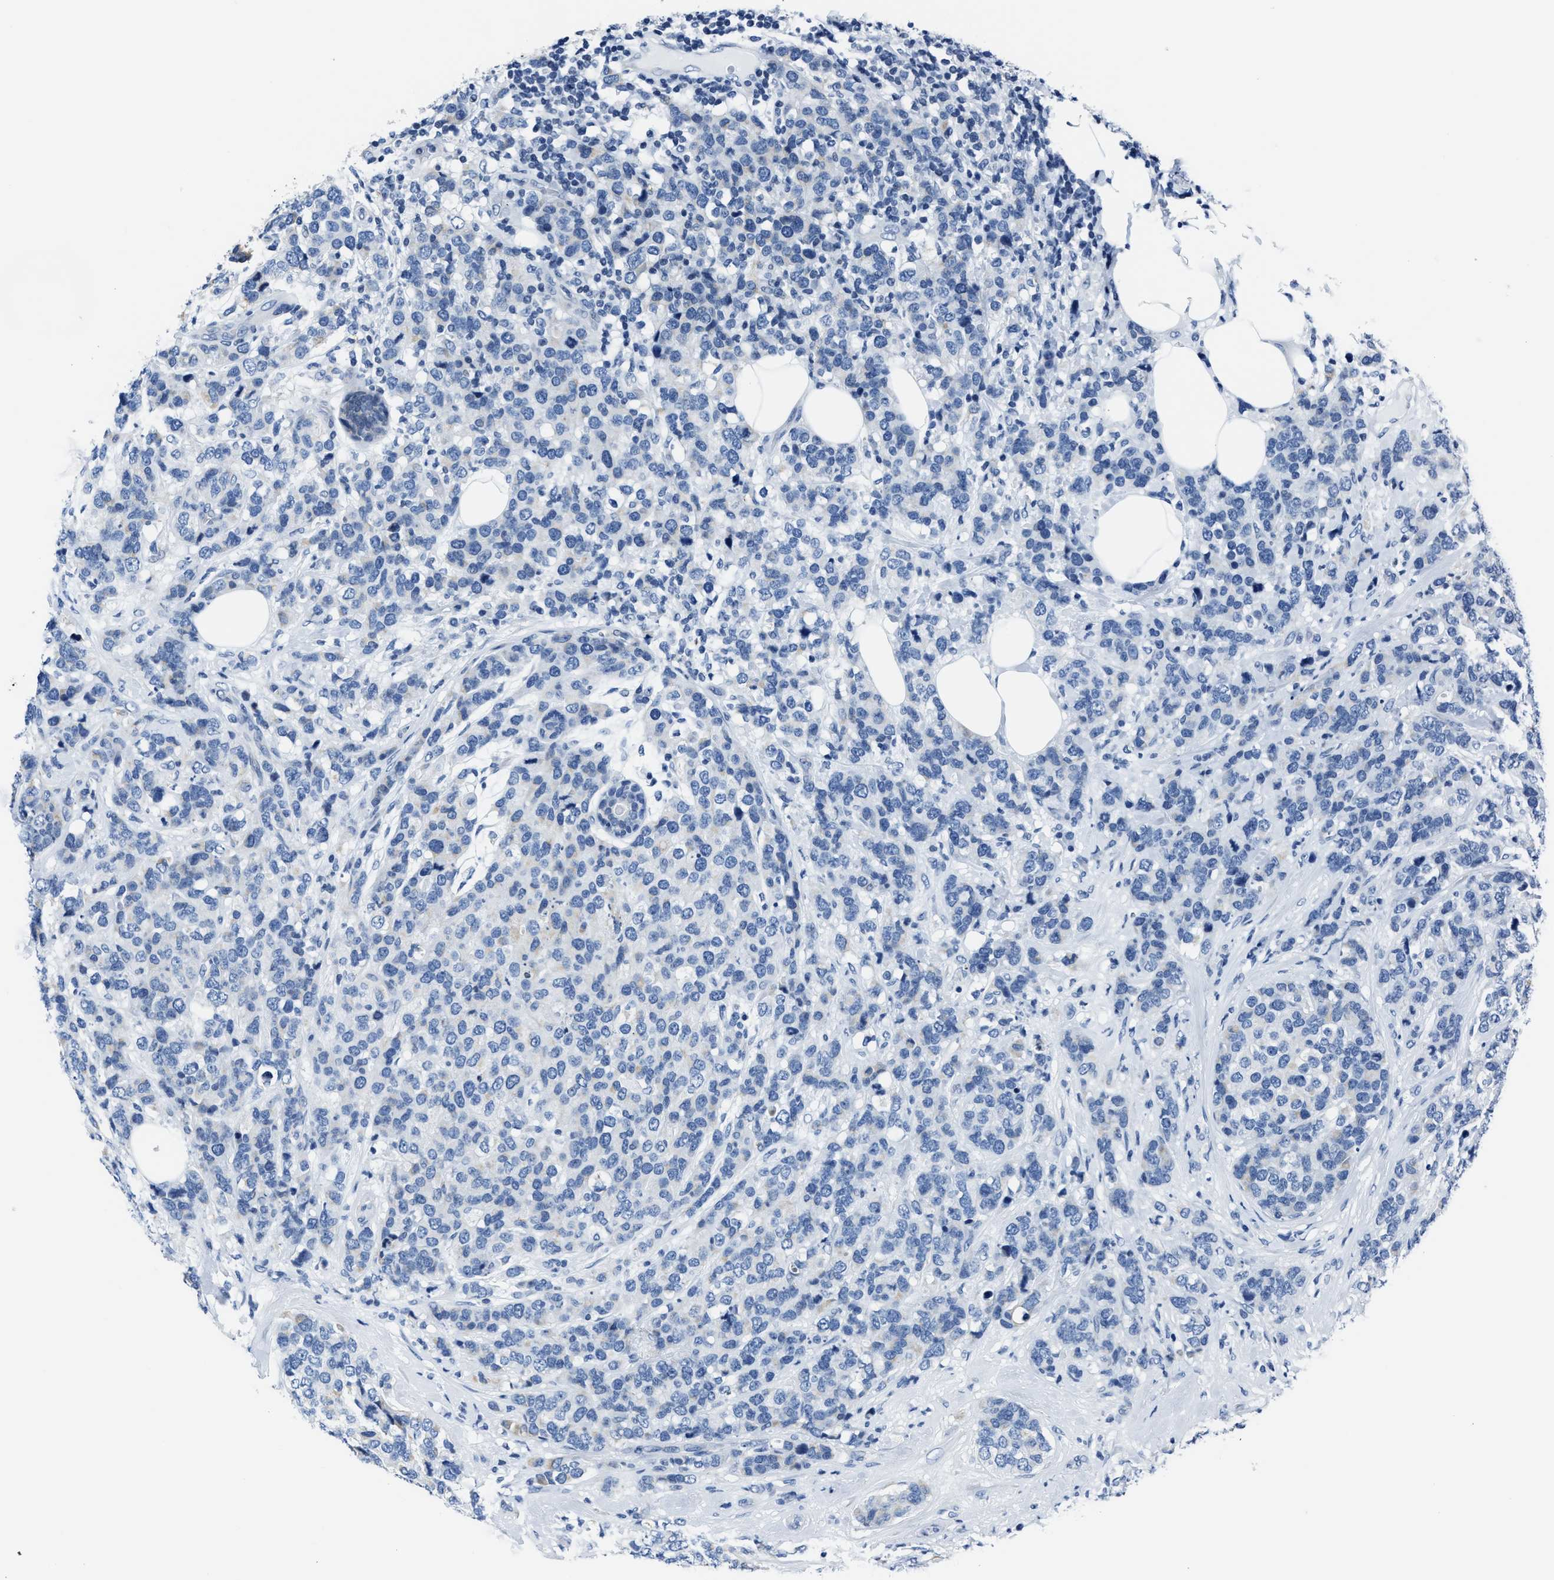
{"staining": {"intensity": "negative", "quantity": "none", "location": "none"}, "tissue": "breast cancer", "cell_type": "Tumor cells", "image_type": "cancer", "snomed": [{"axis": "morphology", "description": "Lobular carcinoma"}, {"axis": "topography", "description": "Breast"}], "caption": "Breast lobular carcinoma stained for a protein using immunohistochemistry displays no staining tumor cells.", "gene": "ASZ1", "patient": {"sex": "female", "age": 59}}